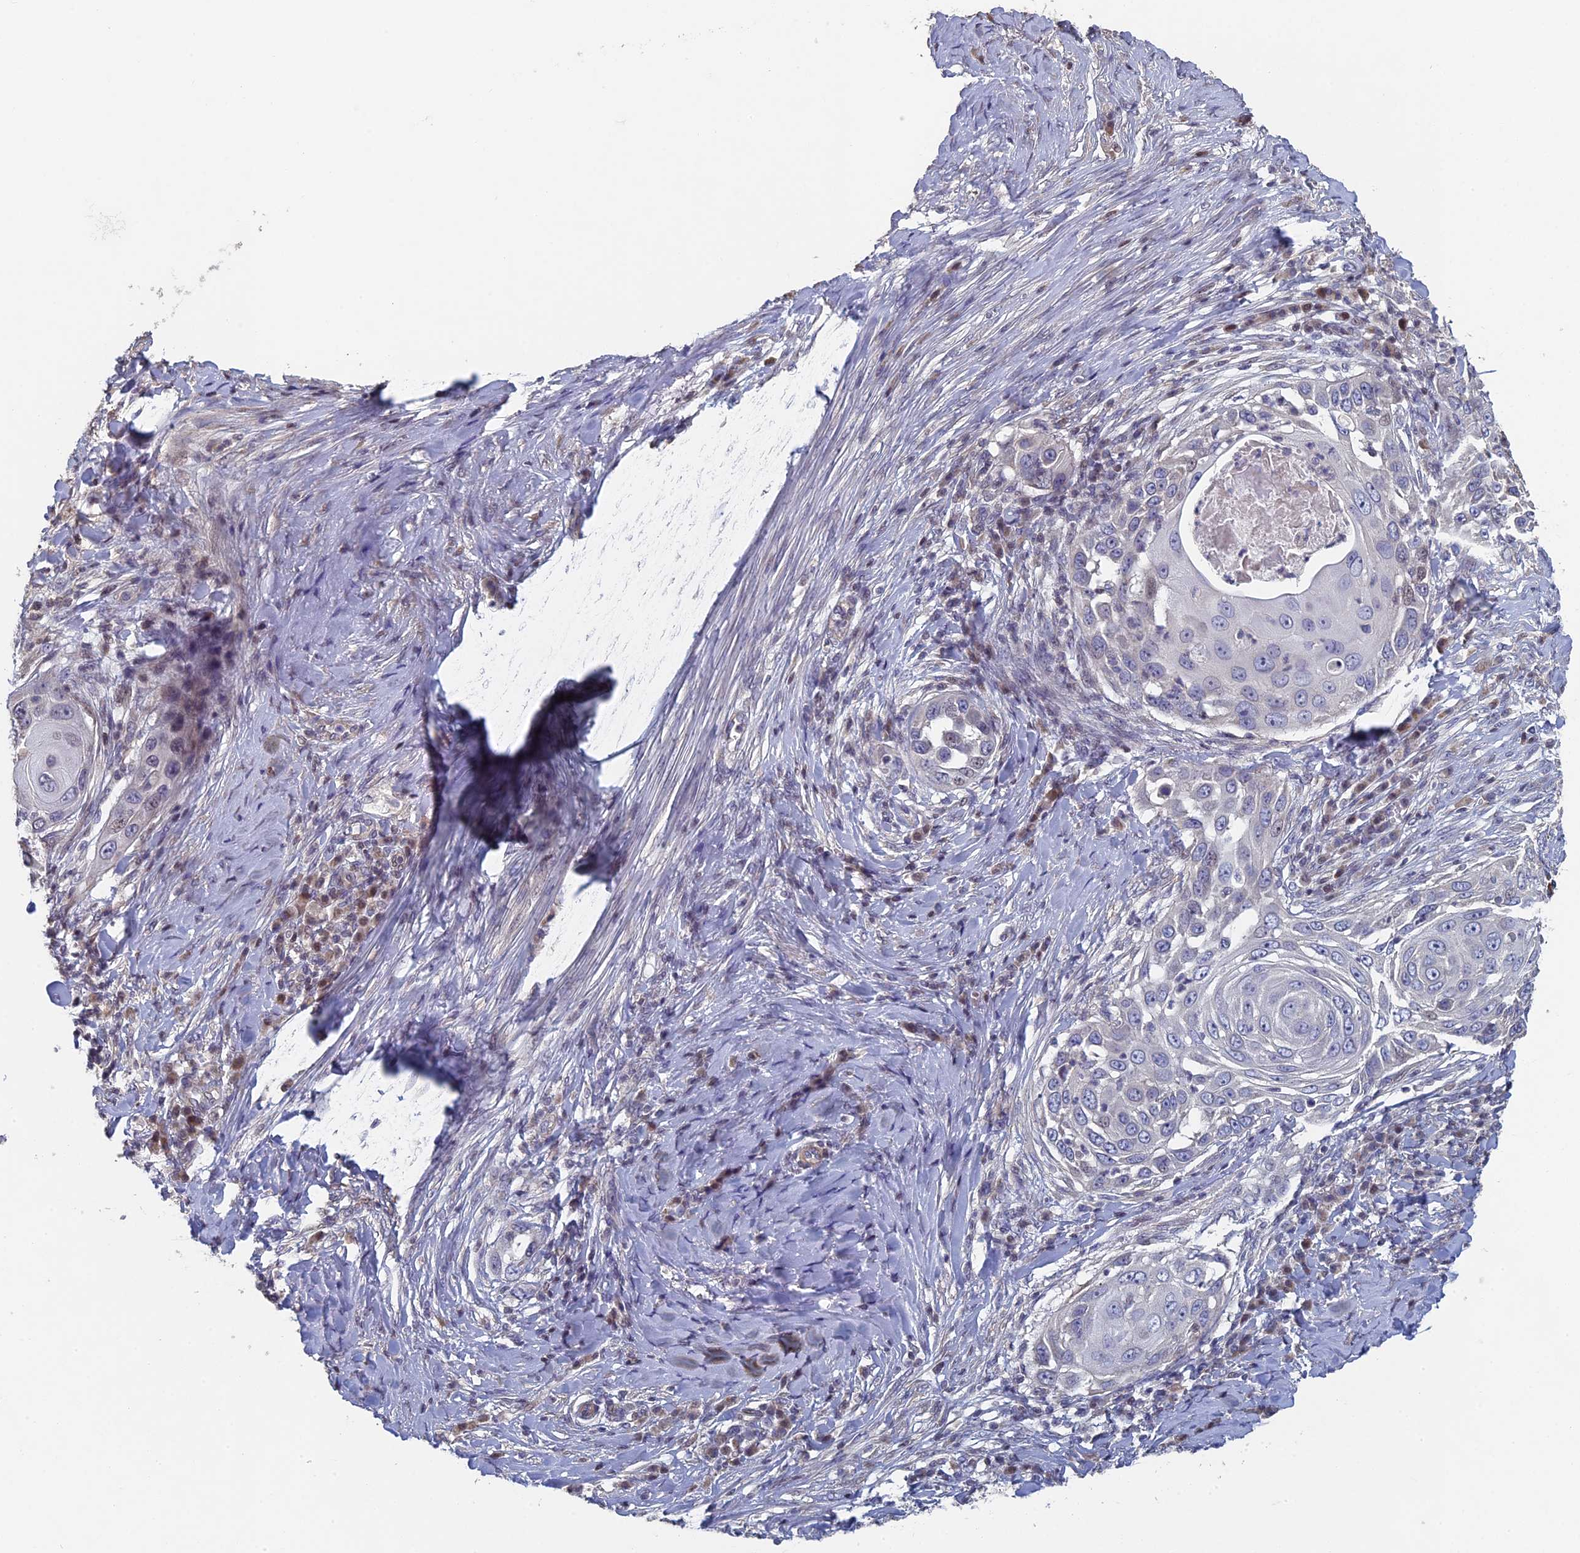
{"staining": {"intensity": "weak", "quantity": "<25%", "location": "nuclear"}, "tissue": "skin cancer", "cell_type": "Tumor cells", "image_type": "cancer", "snomed": [{"axis": "morphology", "description": "Squamous cell carcinoma, NOS"}, {"axis": "topography", "description": "Skin"}], "caption": "Protein analysis of skin cancer shows no significant staining in tumor cells. The staining was performed using DAB (3,3'-diaminobenzidine) to visualize the protein expression in brown, while the nuclei were stained in blue with hematoxylin (Magnification: 20x).", "gene": "DIXDC1", "patient": {"sex": "female", "age": 44}}